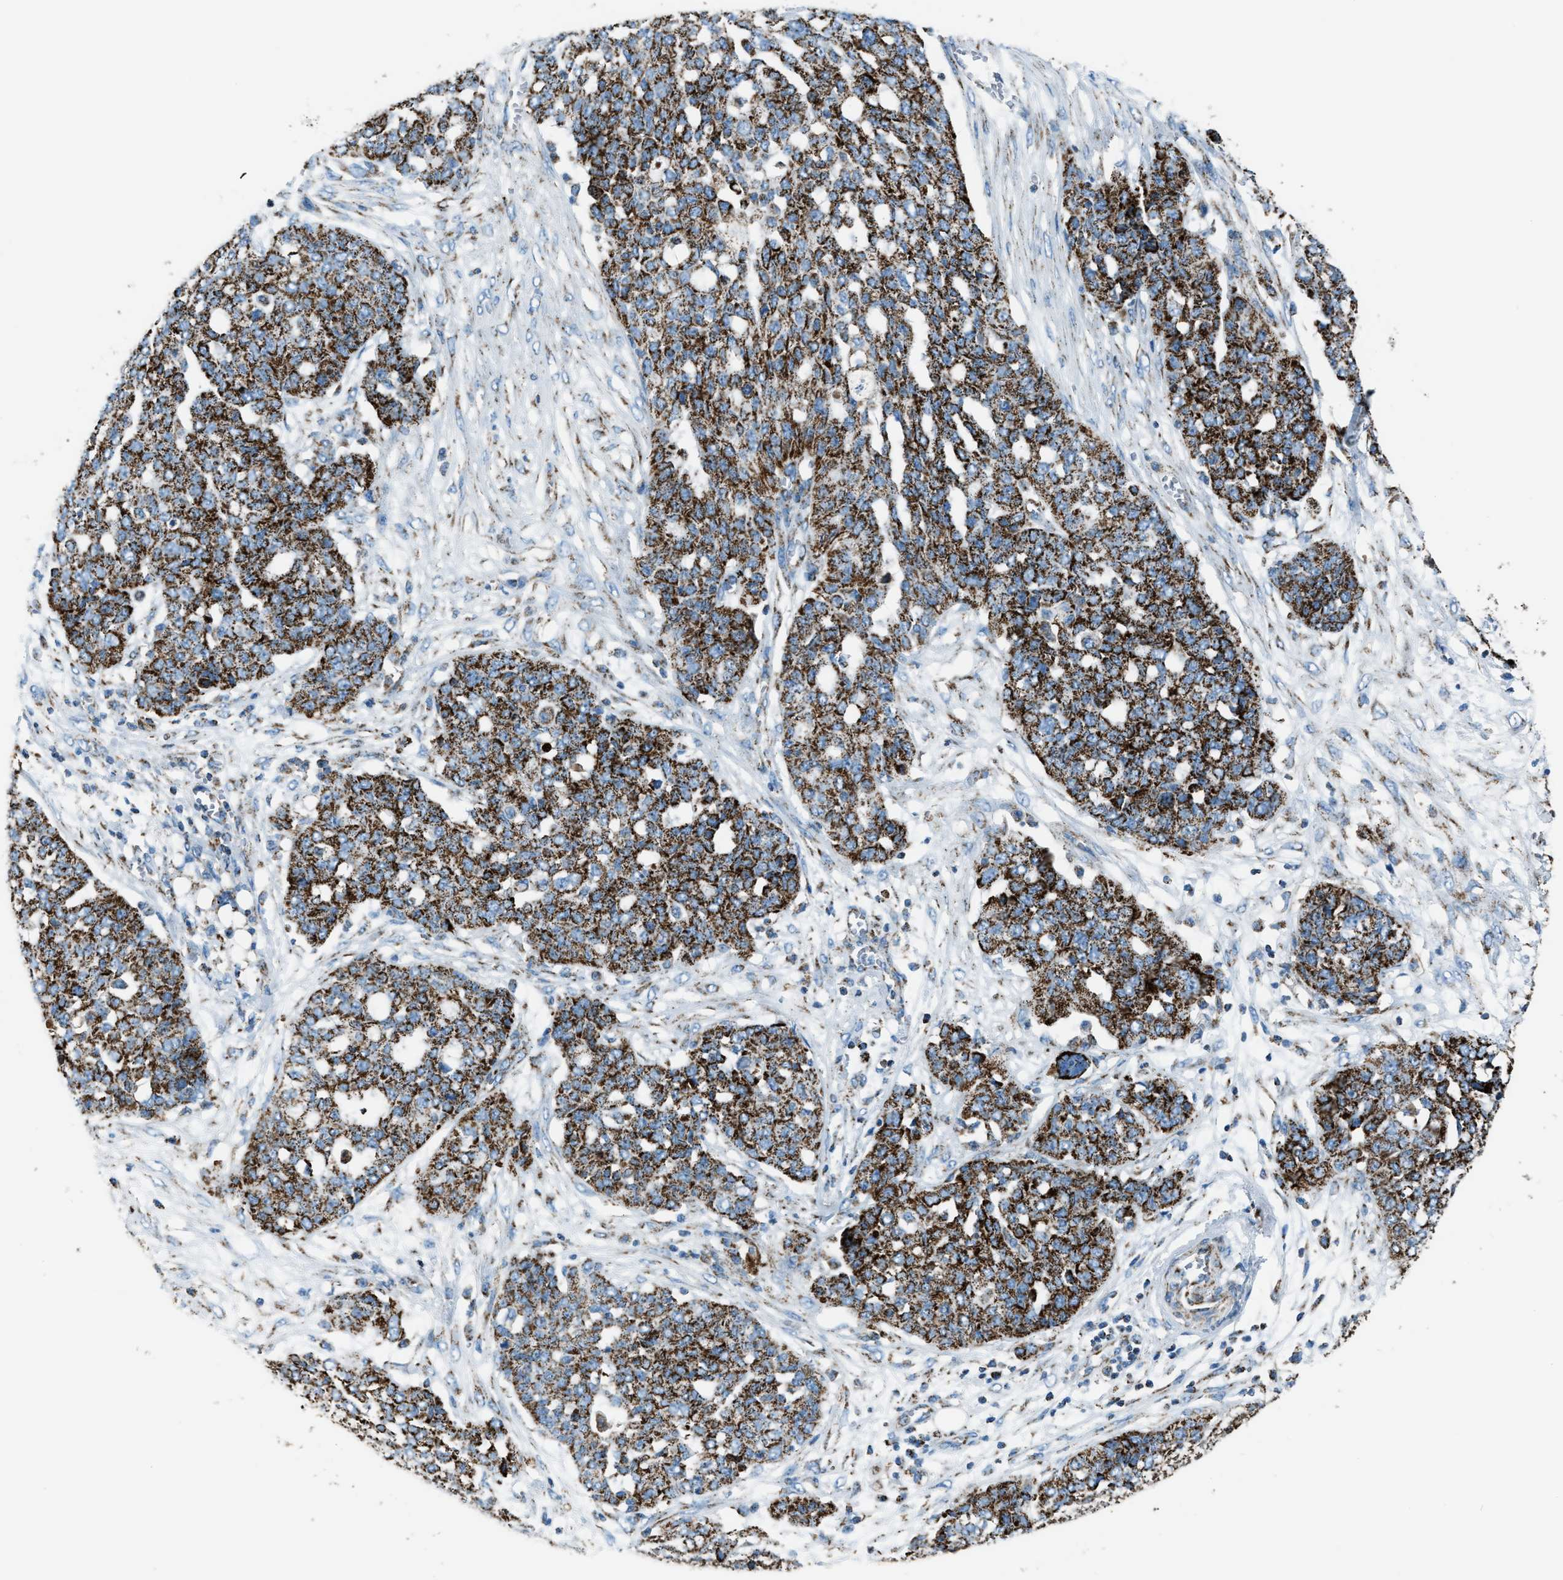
{"staining": {"intensity": "strong", "quantity": ">75%", "location": "cytoplasmic/membranous"}, "tissue": "ovarian cancer", "cell_type": "Tumor cells", "image_type": "cancer", "snomed": [{"axis": "morphology", "description": "Cystadenocarcinoma, serous, NOS"}, {"axis": "topography", "description": "Soft tissue"}, {"axis": "topography", "description": "Ovary"}], "caption": "The image demonstrates immunohistochemical staining of serous cystadenocarcinoma (ovarian). There is strong cytoplasmic/membranous staining is present in about >75% of tumor cells.", "gene": "MDH2", "patient": {"sex": "female", "age": 57}}